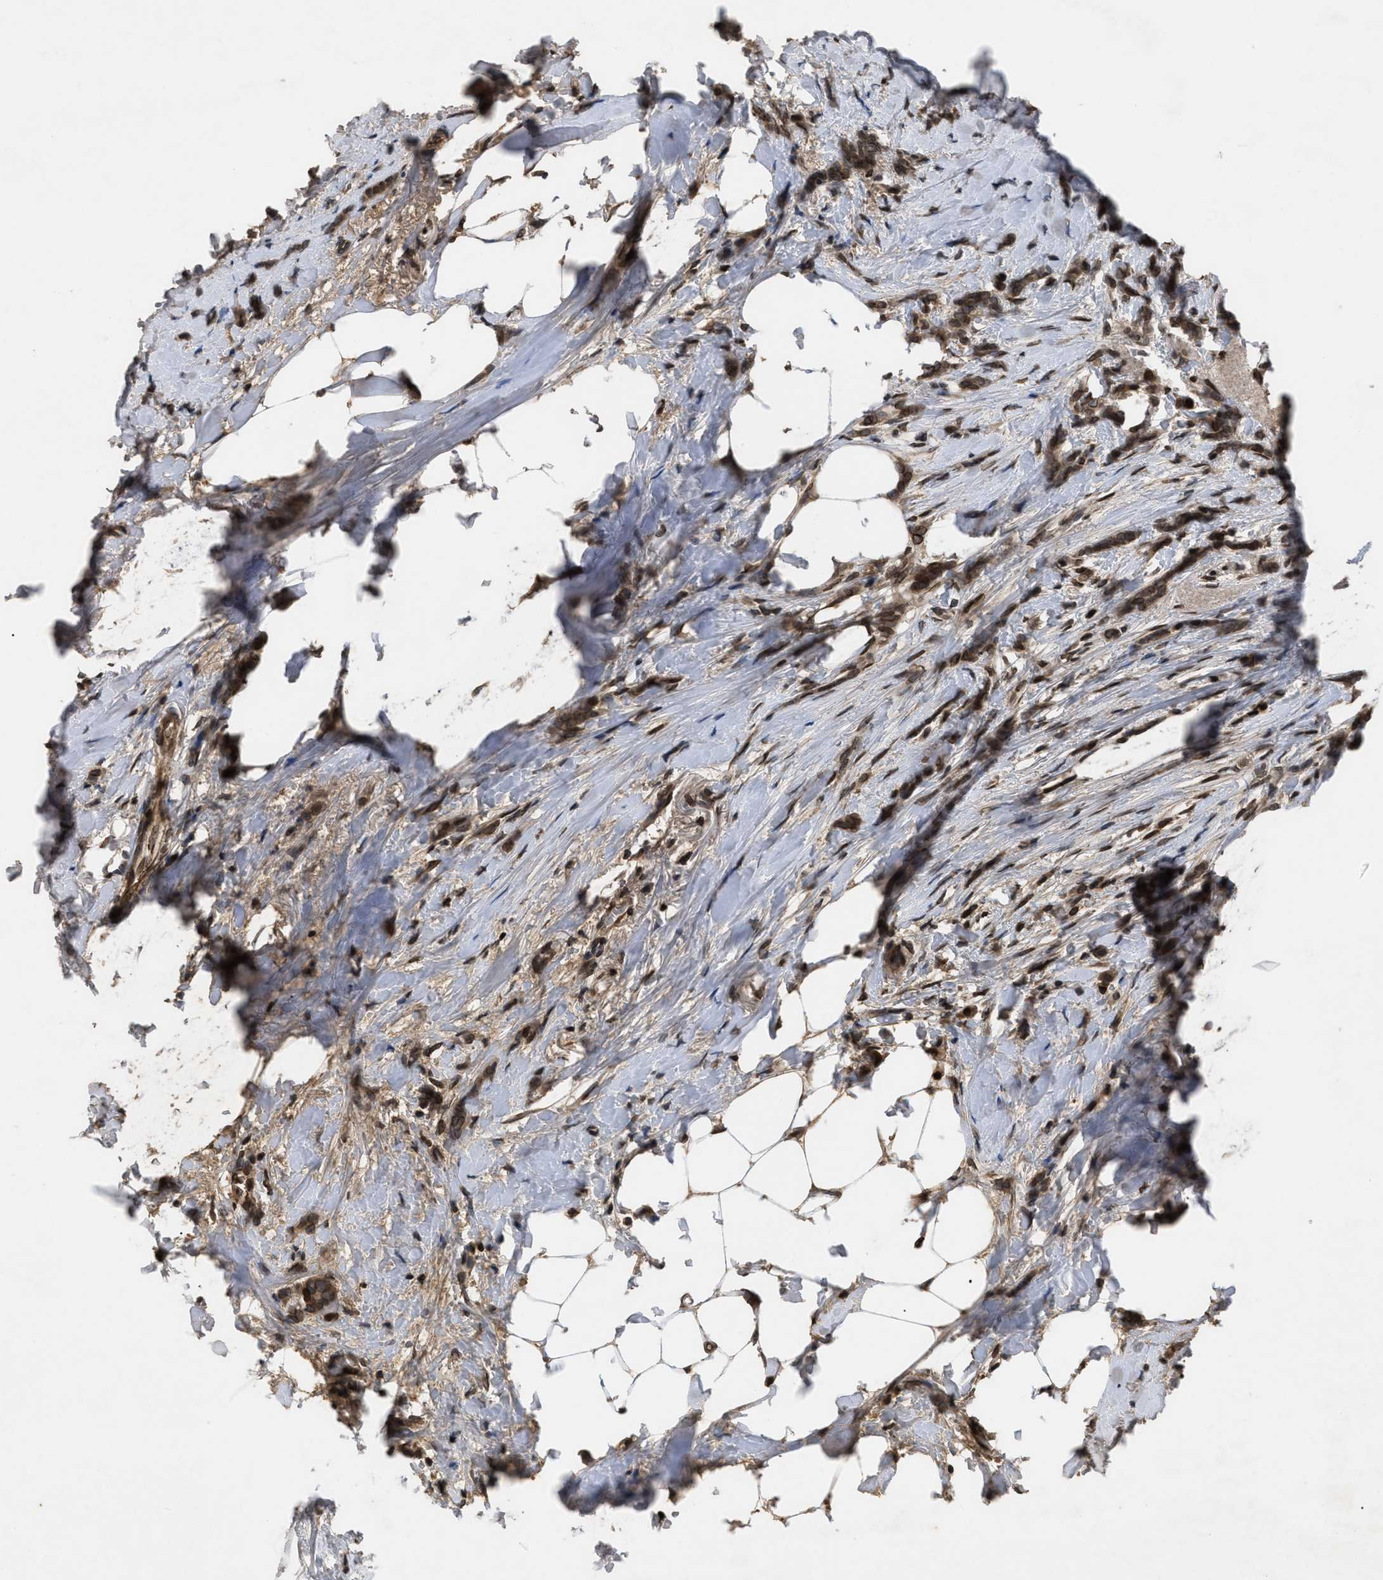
{"staining": {"intensity": "moderate", "quantity": ">75%", "location": "cytoplasmic/membranous,nuclear"}, "tissue": "breast cancer", "cell_type": "Tumor cells", "image_type": "cancer", "snomed": [{"axis": "morphology", "description": "Lobular carcinoma, in situ"}, {"axis": "morphology", "description": "Lobular carcinoma"}, {"axis": "topography", "description": "Breast"}], "caption": "Immunohistochemistry (IHC) photomicrograph of human breast cancer (lobular carcinoma) stained for a protein (brown), which demonstrates medium levels of moderate cytoplasmic/membranous and nuclear staining in about >75% of tumor cells.", "gene": "CRY1", "patient": {"sex": "female", "age": 41}}